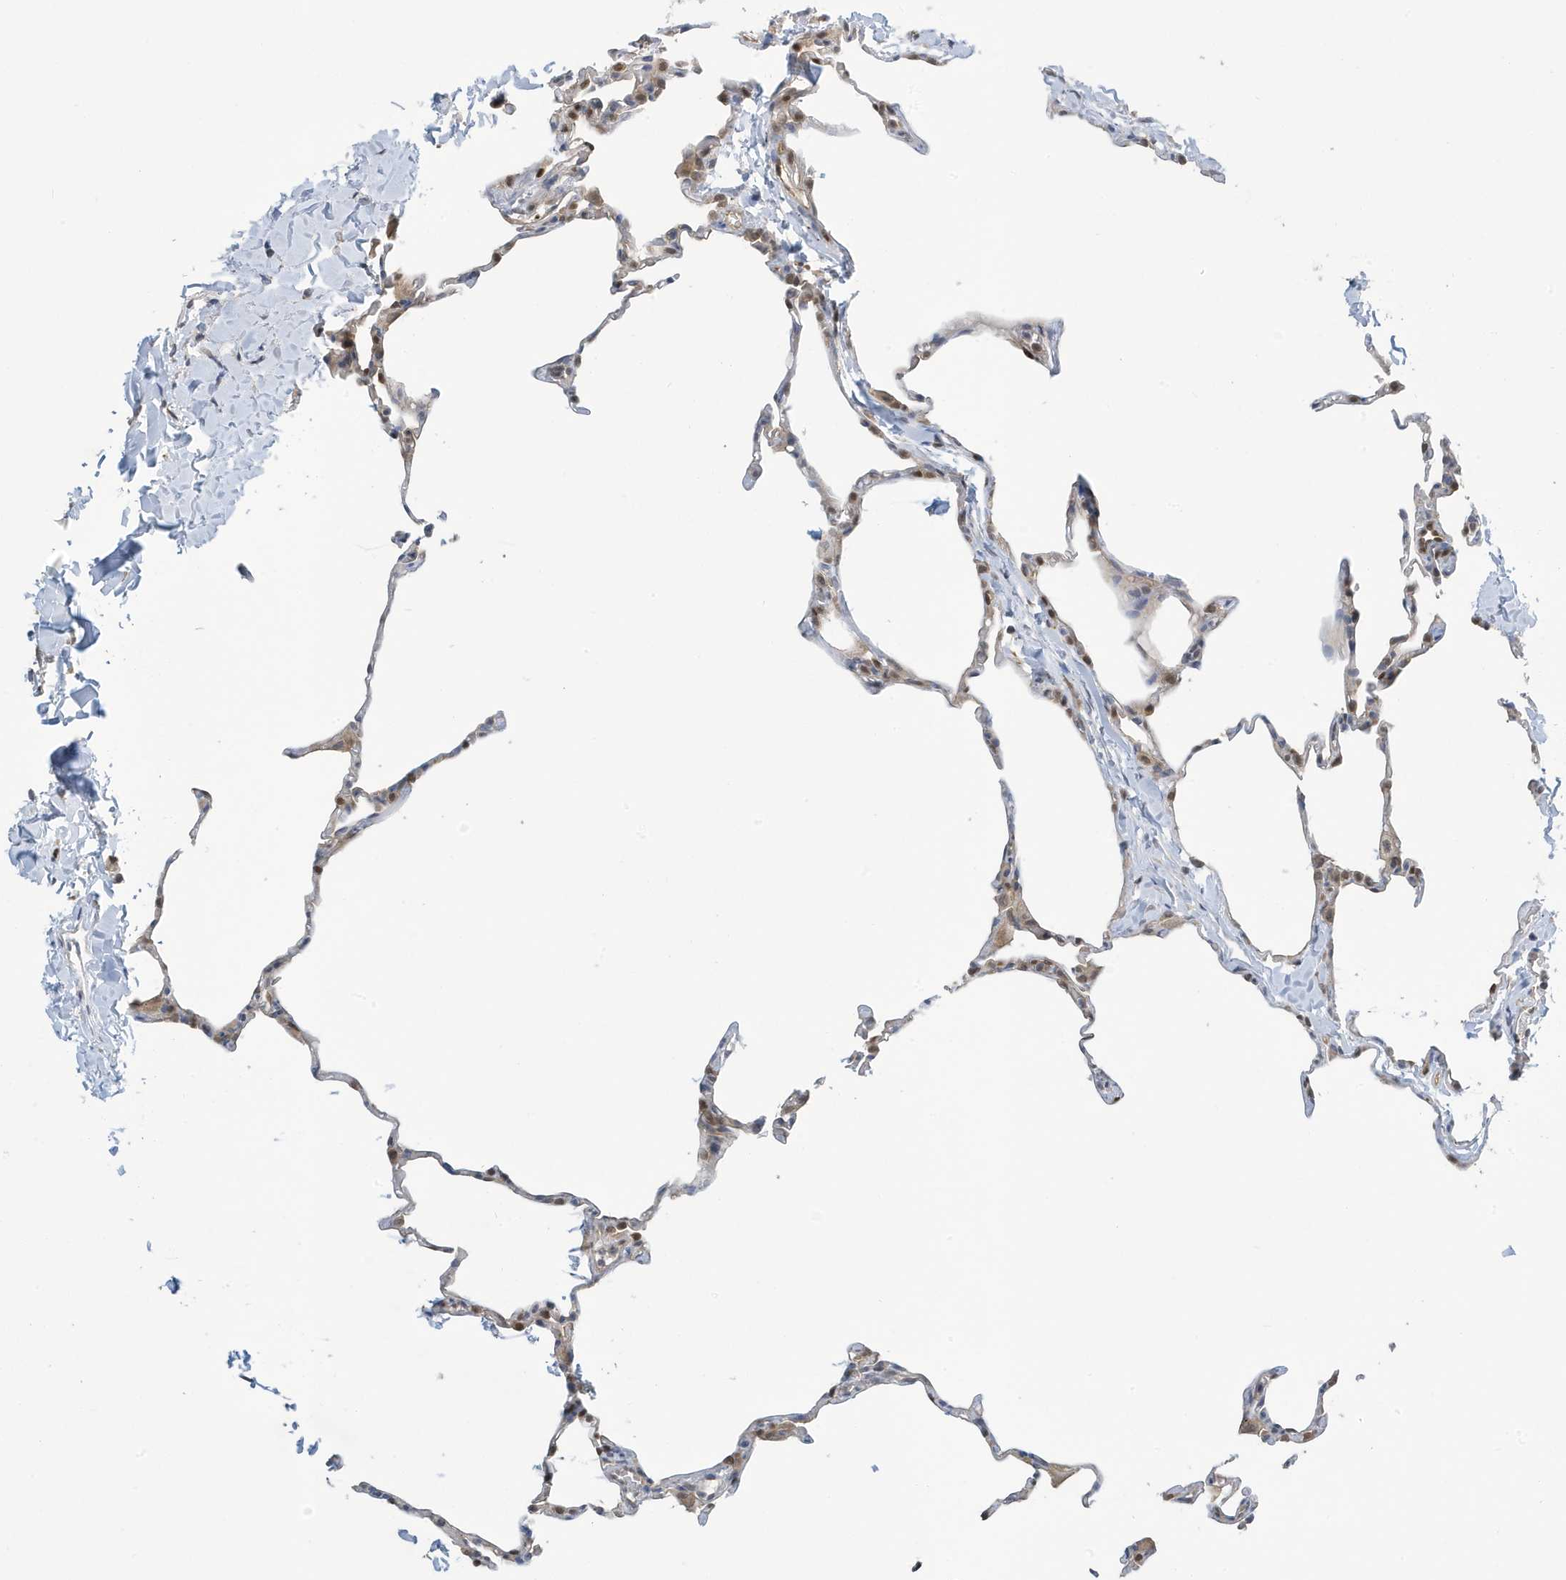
{"staining": {"intensity": "moderate", "quantity": "<25%", "location": "cytoplasmic/membranous,nuclear"}, "tissue": "lung", "cell_type": "Alveolar cells", "image_type": "normal", "snomed": [{"axis": "morphology", "description": "Normal tissue, NOS"}, {"axis": "topography", "description": "Lung"}], "caption": "Immunohistochemical staining of normal lung shows <25% levels of moderate cytoplasmic/membranous,nuclear protein expression in approximately <25% of alveolar cells.", "gene": "NCOA7", "patient": {"sex": "male", "age": 20}}